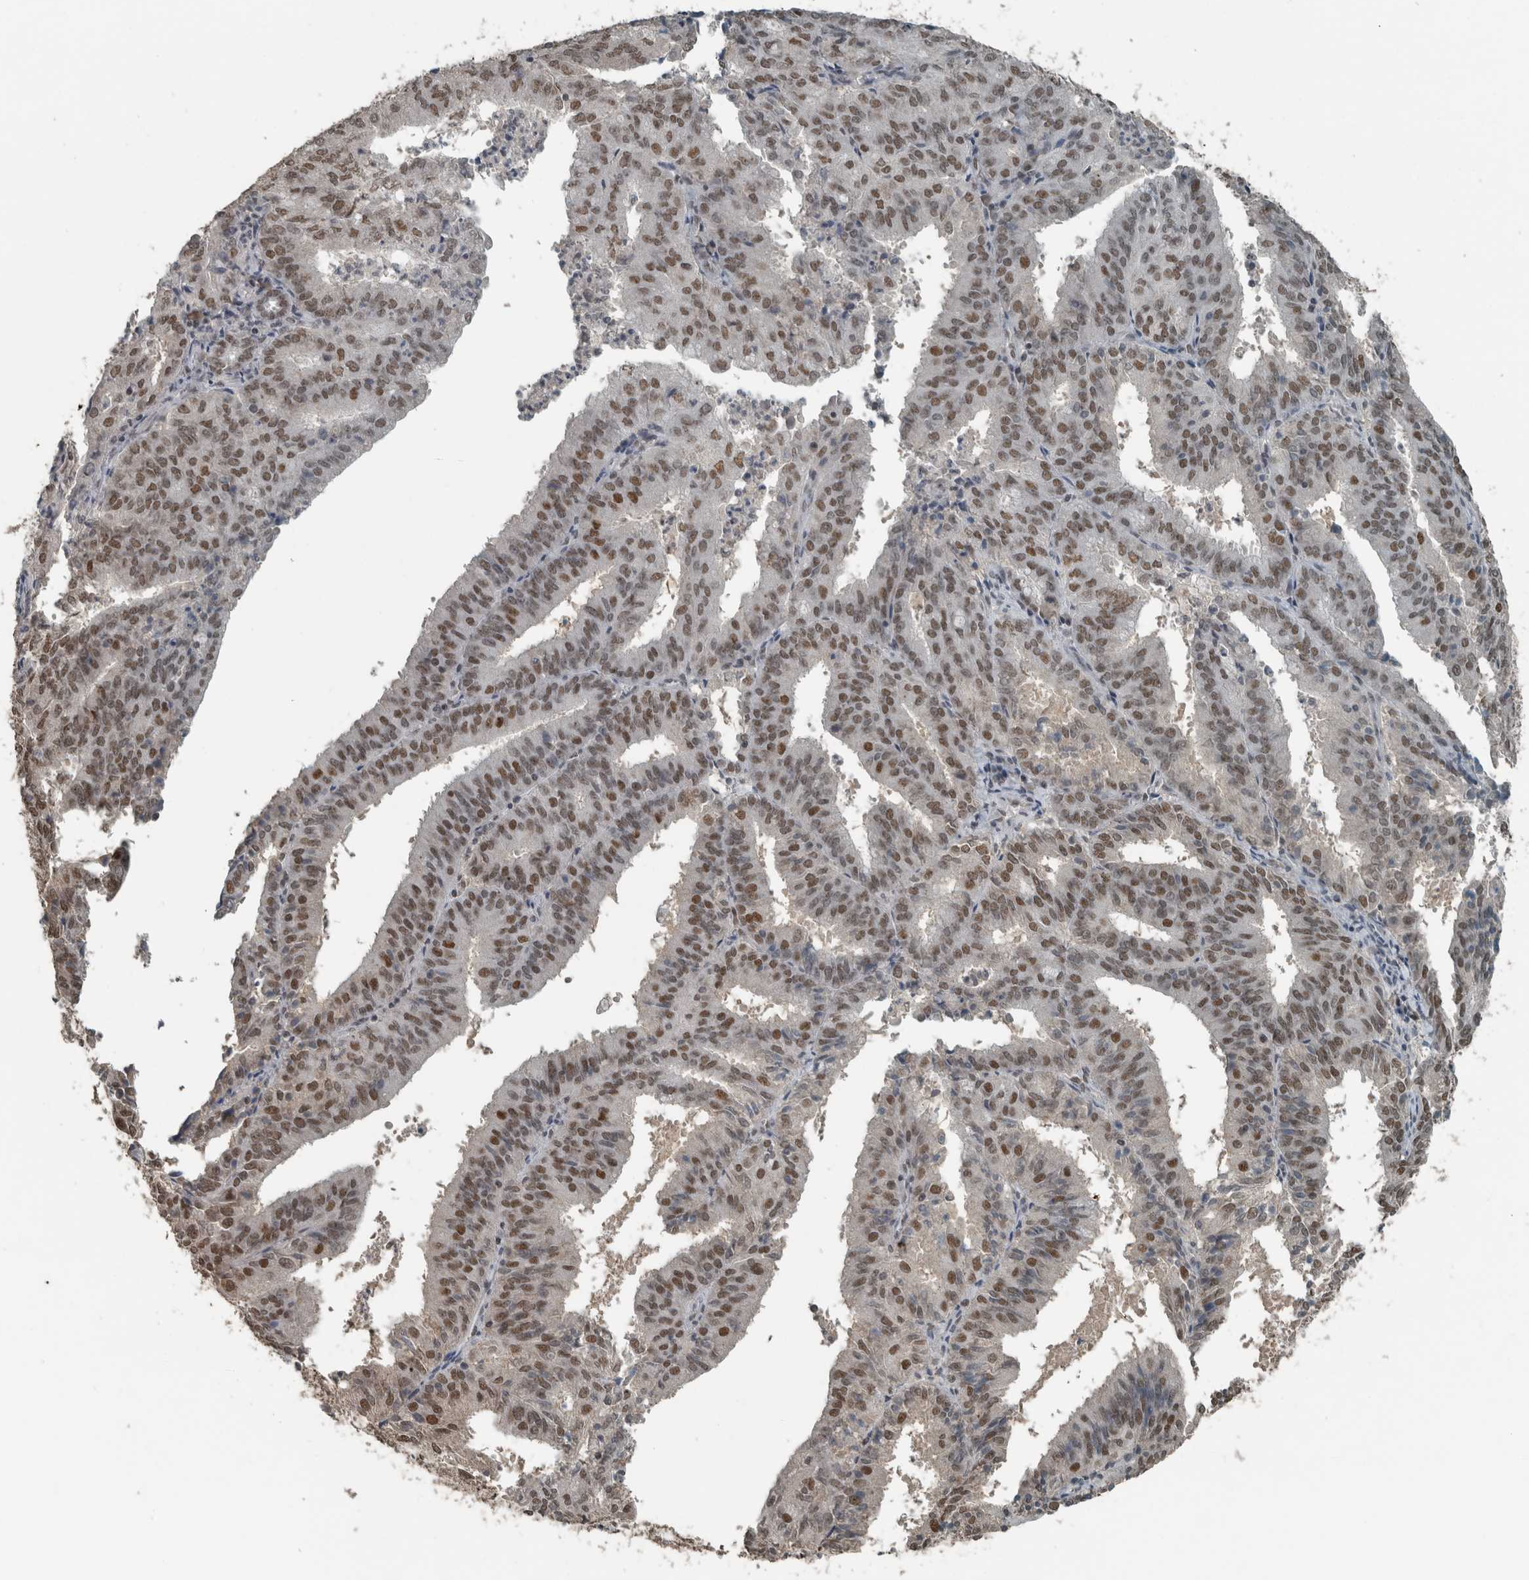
{"staining": {"intensity": "moderate", "quantity": ">75%", "location": "nuclear"}, "tissue": "endometrial cancer", "cell_type": "Tumor cells", "image_type": "cancer", "snomed": [{"axis": "morphology", "description": "Adenocarcinoma, NOS"}, {"axis": "topography", "description": "Uterus"}], "caption": "This is an image of immunohistochemistry staining of endometrial adenocarcinoma, which shows moderate staining in the nuclear of tumor cells.", "gene": "ZNF24", "patient": {"sex": "female", "age": 60}}